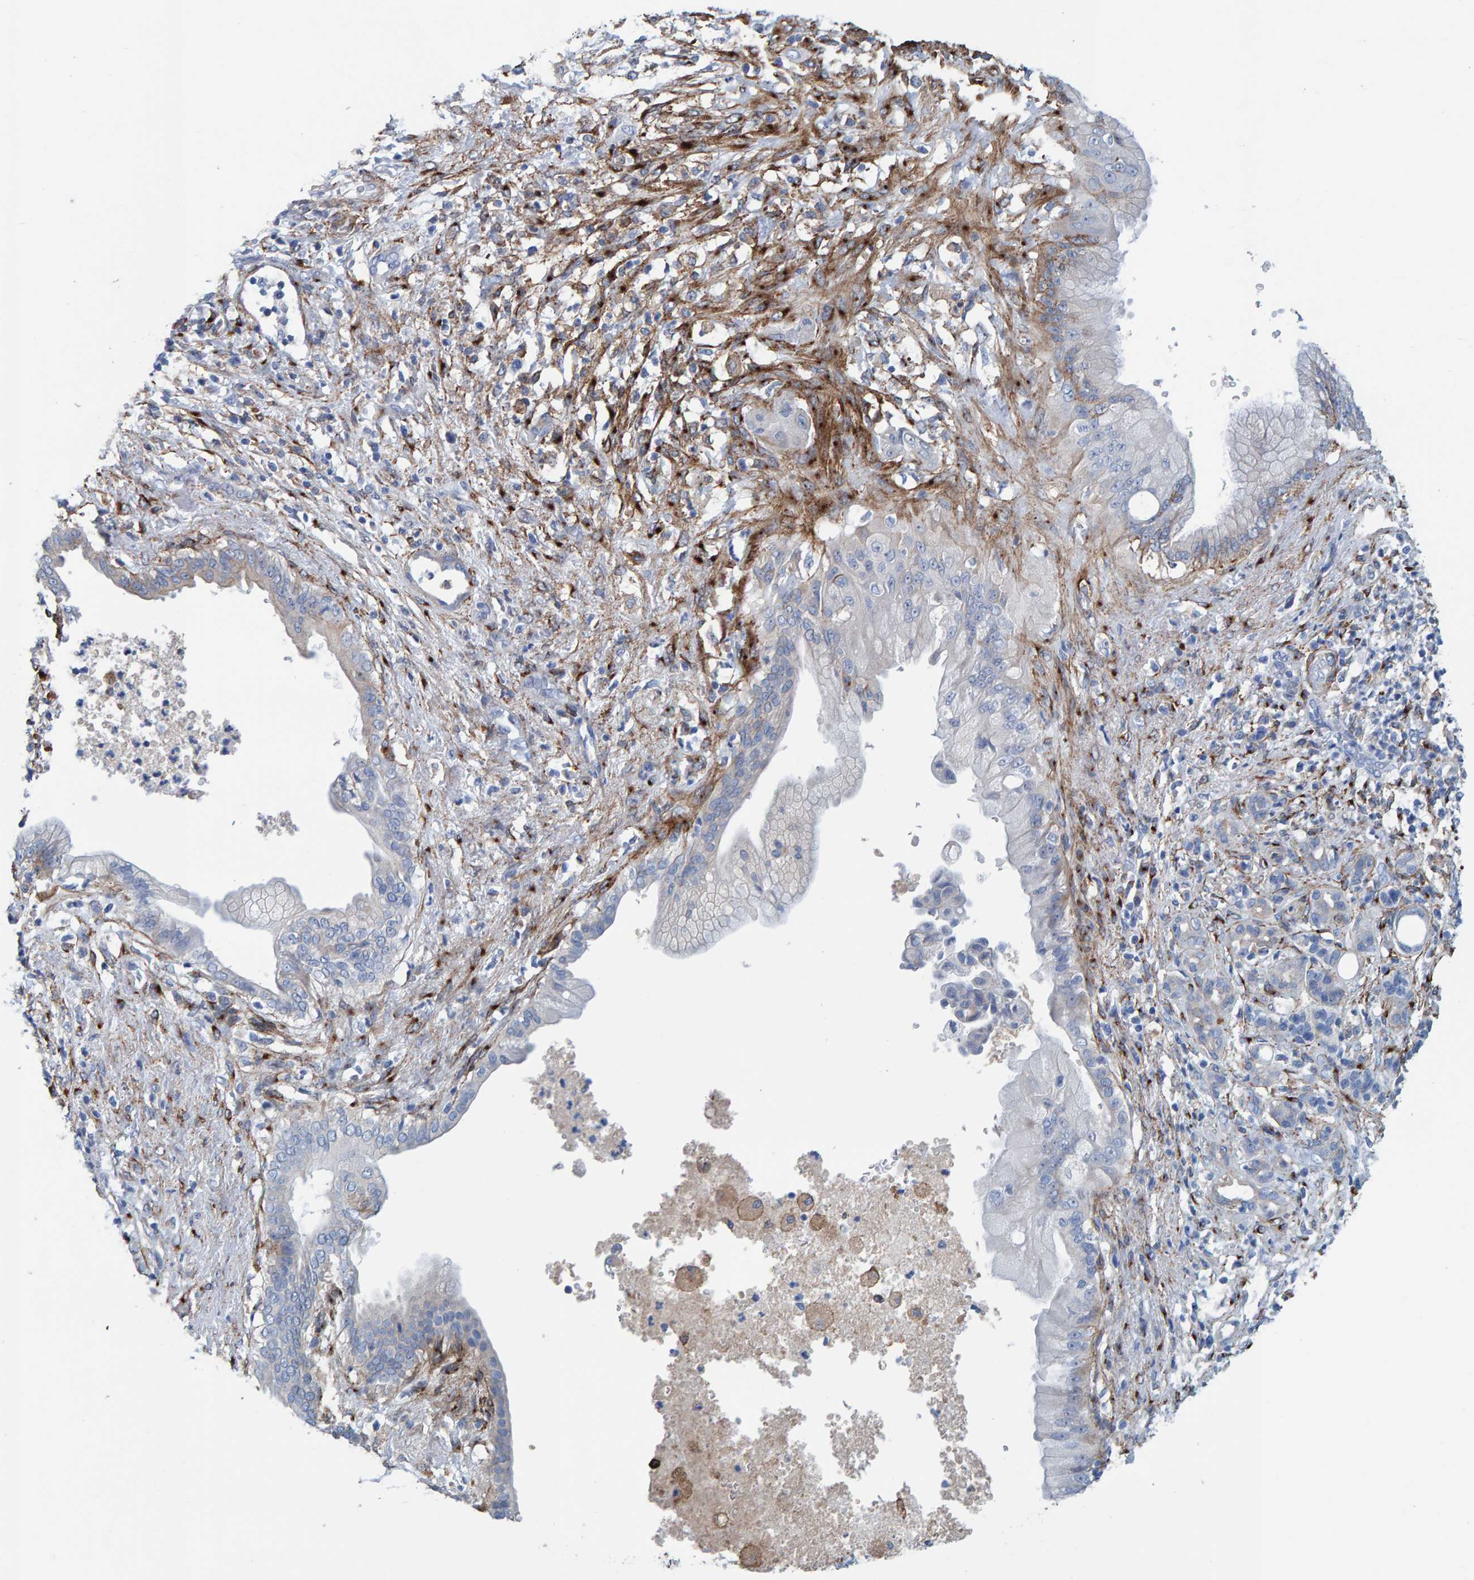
{"staining": {"intensity": "negative", "quantity": "none", "location": "none"}, "tissue": "pancreatic cancer", "cell_type": "Tumor cells", "image_type": "cancer", "snomed": [{"axis": "morphology", "description": "Adenocarcinoma, NOS"}, {"axis": "topography", "description": "Pancreas"}], "caption": "Pancreatic adenocarcinoma was stained to show a protein in brown. There is no significant positivity in tumor cells. (DAB immunohistochemistry visualized using brightfield microscopy, high magnification).", "gene": "LRP1", "patient": {"sex": "female", "age": 78}}